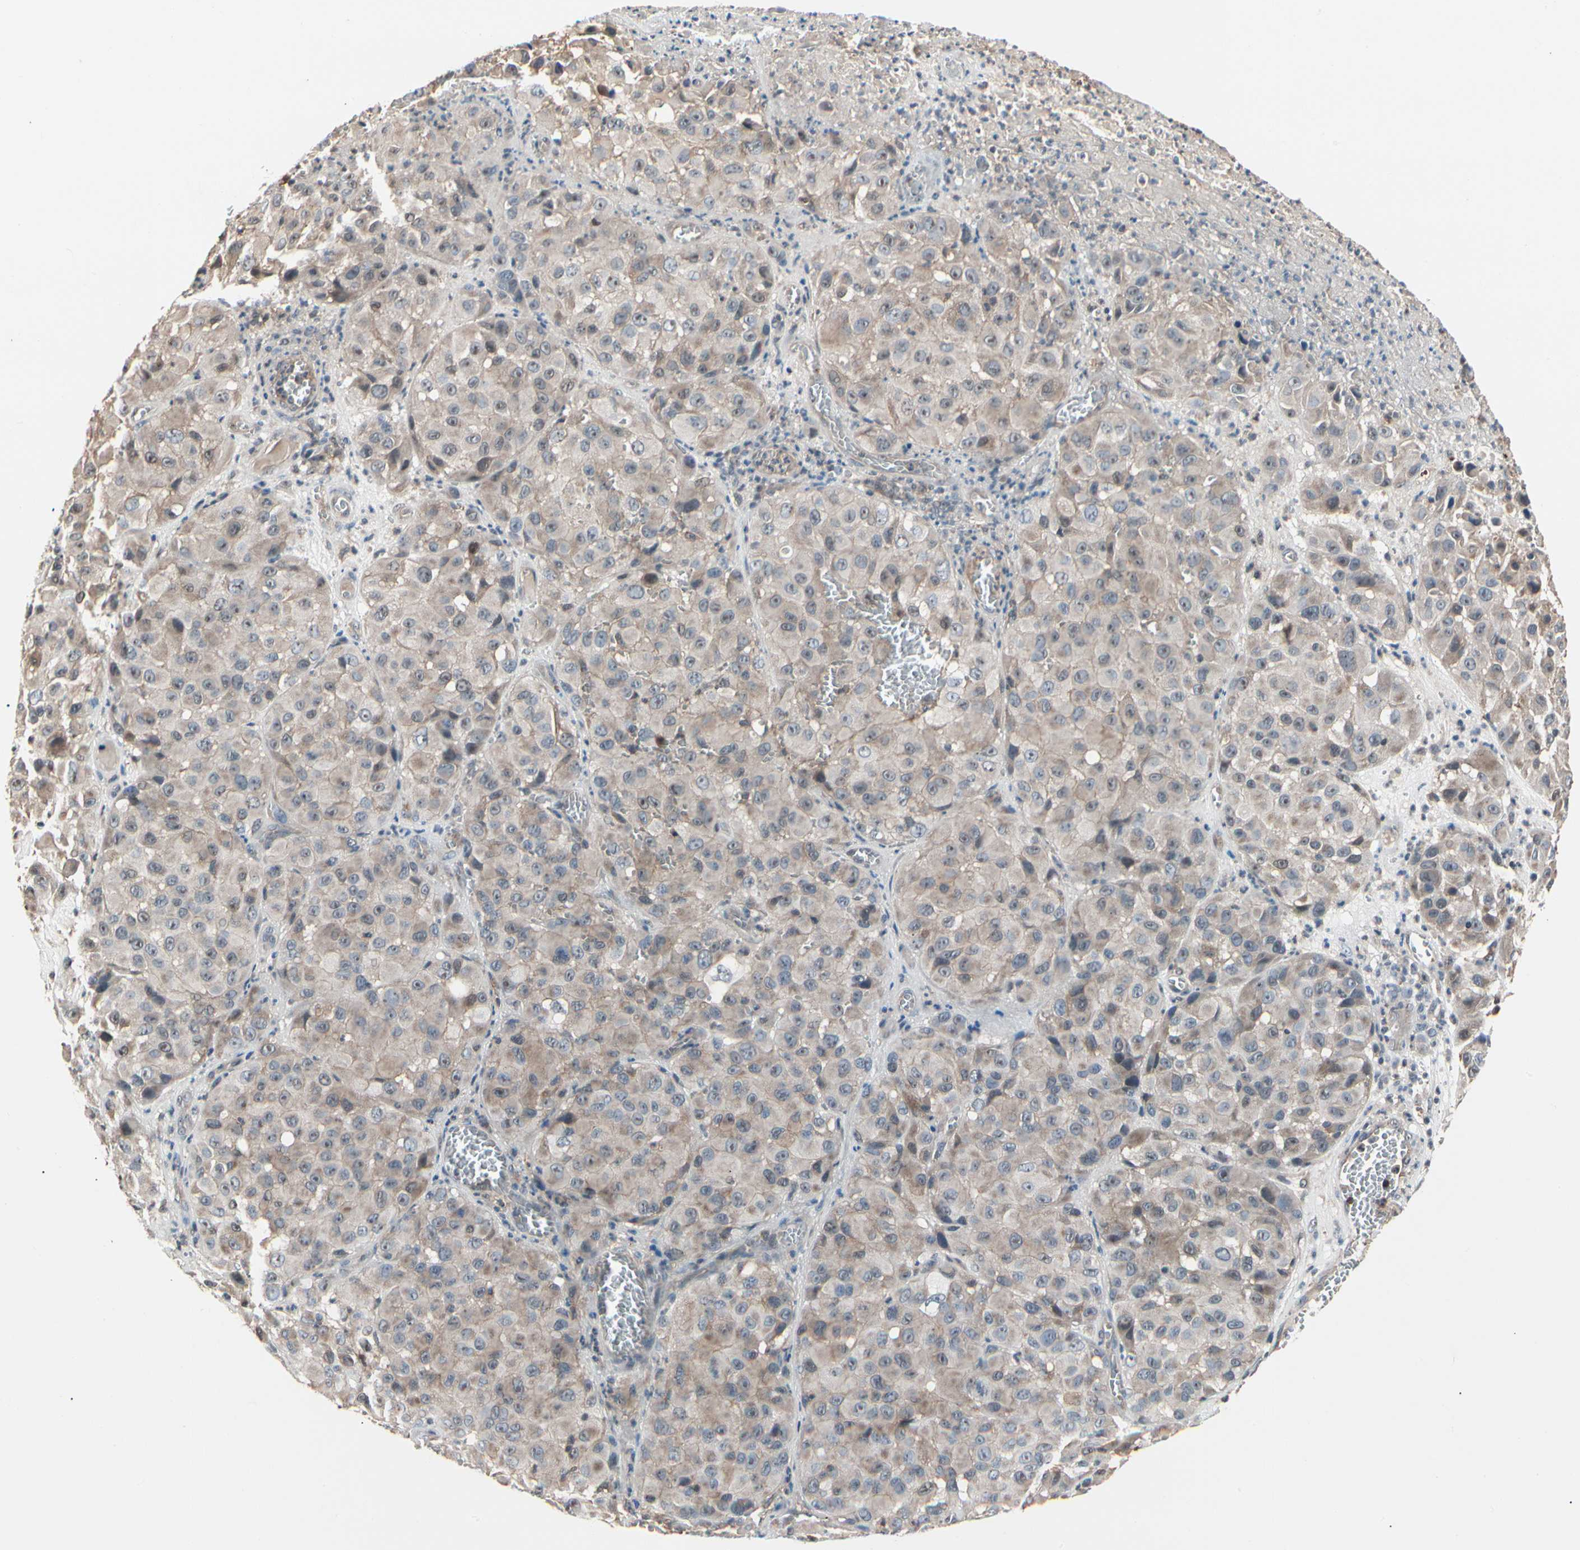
{"staining": {"intensity": "weak", "quantity": "25%-75%", "location": "cytoplasmic/membranous"}, "tissue": "melanoma", "cell_type": "Tumor cells", "image_type": "cancer", "snomed": [{"axis": "morphology", "description": "Malignant melanoma, NOS"}, {"axis": "topography", "description": "Skin"}], "caption": "Melanoma was stained to show a protein in brown. There is low levels of weak cytoplasmic/membranous staining in approximately 25%-75% of tumor cells.", "gene": "MAPK13", "patient": {"sex": "female", "age": 21}}